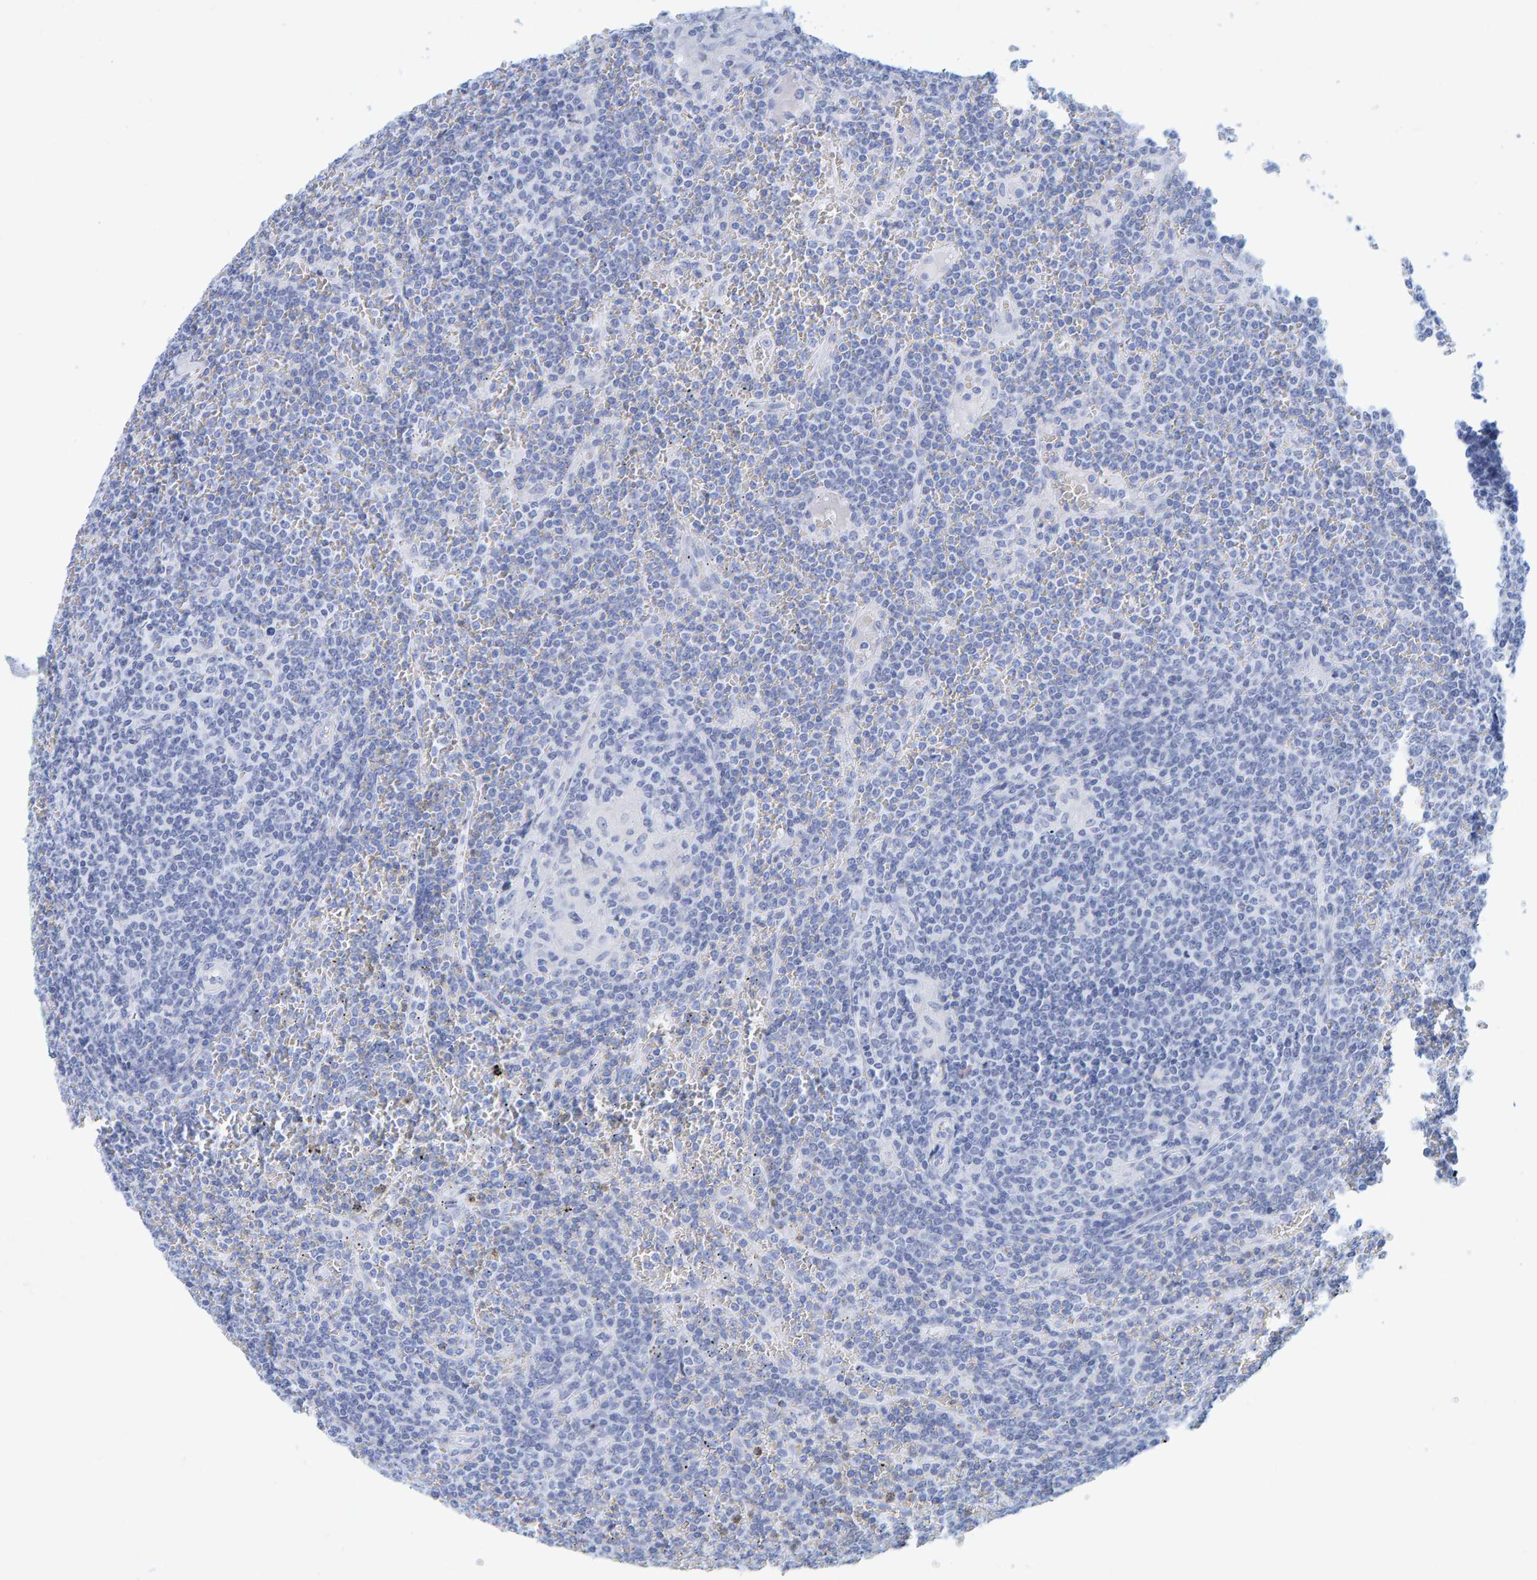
{"staining": {"intensity": "negative", "quantity": "none", "location": "none"}, "tissue": "lymphoma", "cell_type": "Tumor cells", "image_type": "cancer", "snomed": [{"axis": "morphology", "description": "Malignant lymphoma, non-Hodgkin's type, Low grade"}, {"axis": "topography", "description": "Spleen"}], "caption": "Tumor cells show no significant expression in low-grade malignant lymphoma, non-Hodgkin's type.", "gene": "SFTPC", "patient": {"sex": "female", "age": 19}}